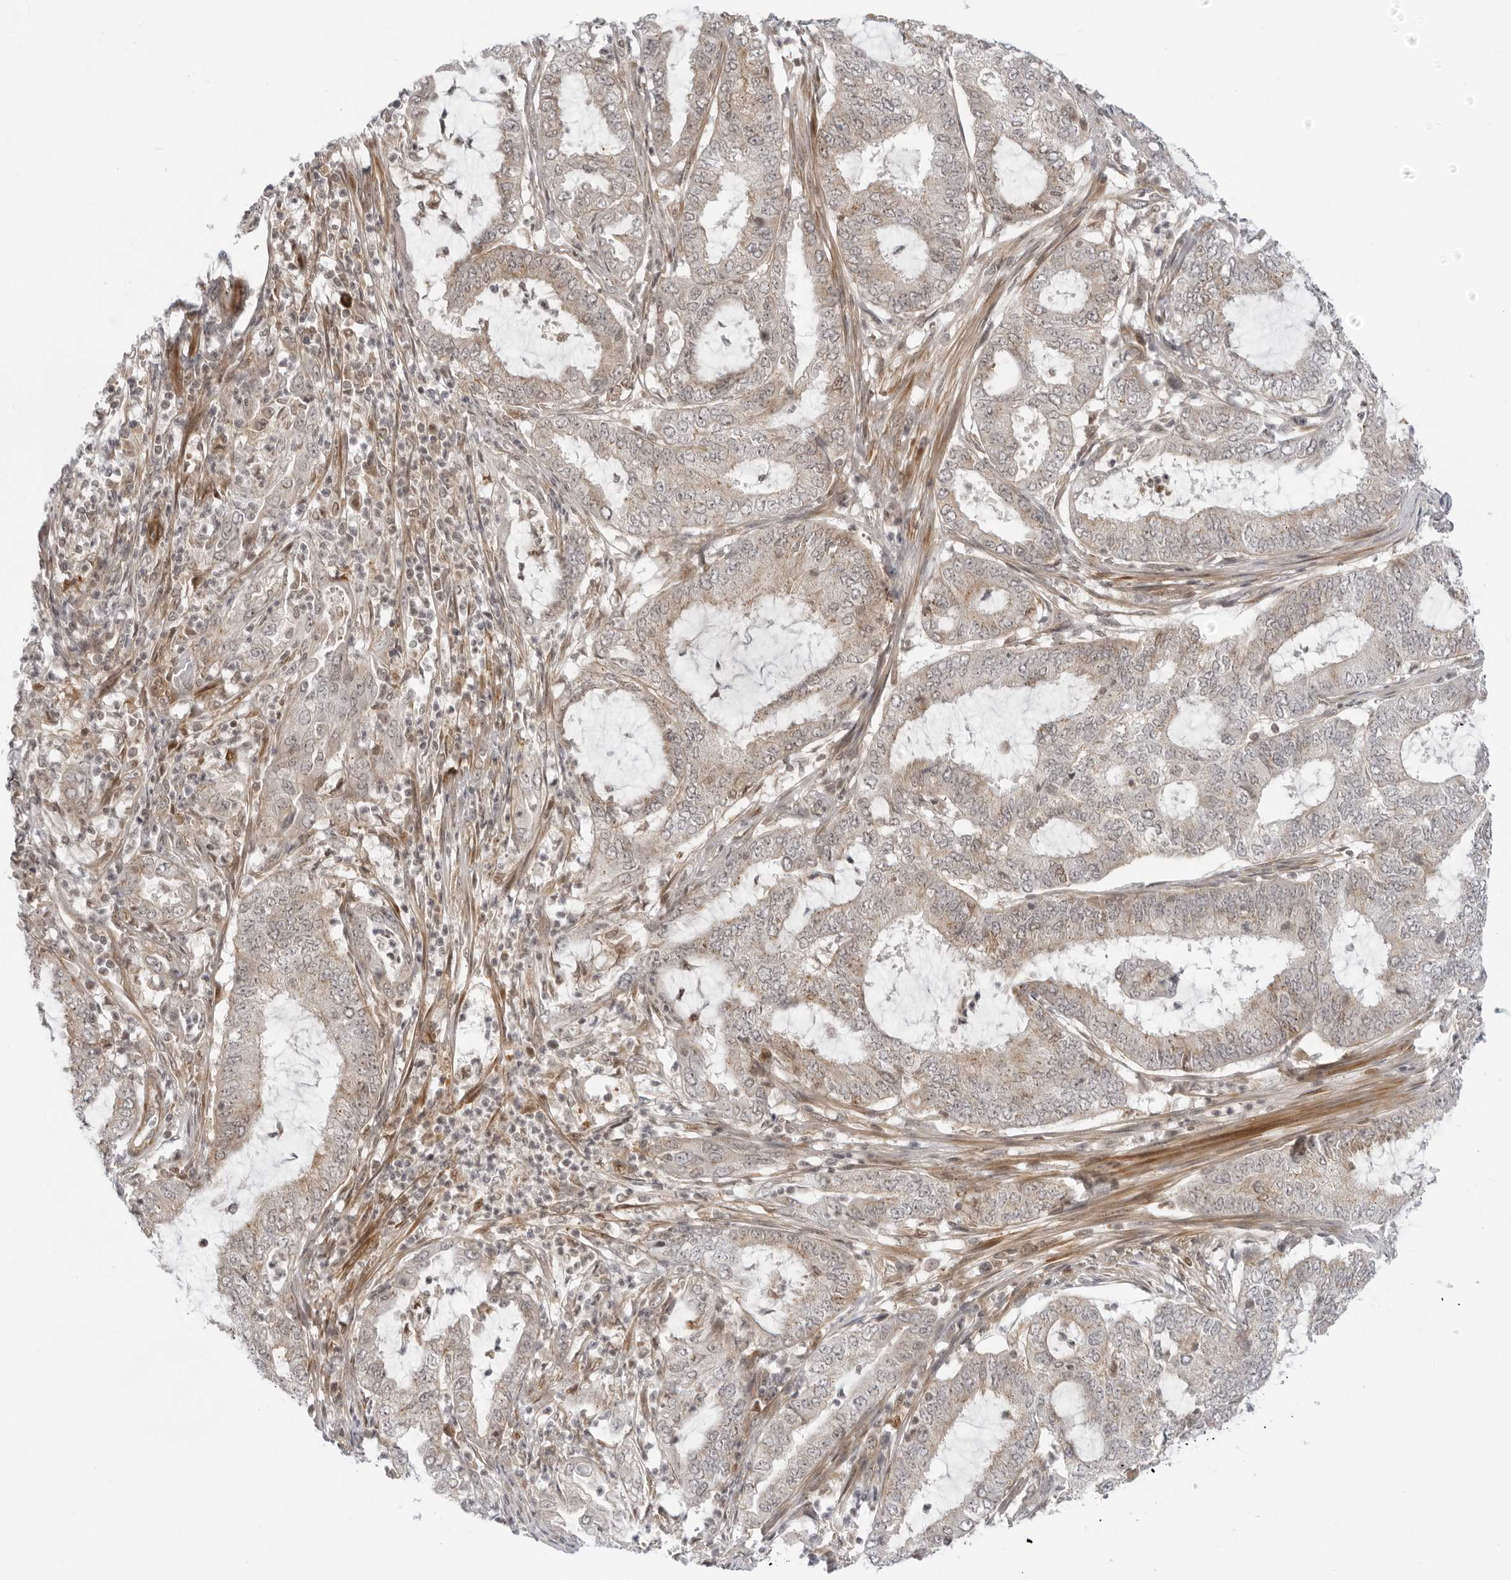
{"staining": {"intensity": "weak", "quantity": "<25%", "location": "cytoplasmic/membranous"}, "tissue": "endometrial cancer", "cell_type": "Tumor cells", "image_type": "cancer", "snomed": [{"axis": "morphology", "description": "Adenocarcinoma, NOS"}, {"axis": "topography", "description": "Endometrium"}], "caption": "IHC of human endometrial cancer (adenocarcinoma) reveals no staining in tumor cells.", "gene": "SUGCT", "patient": {"sex": "female", "age": 51}}